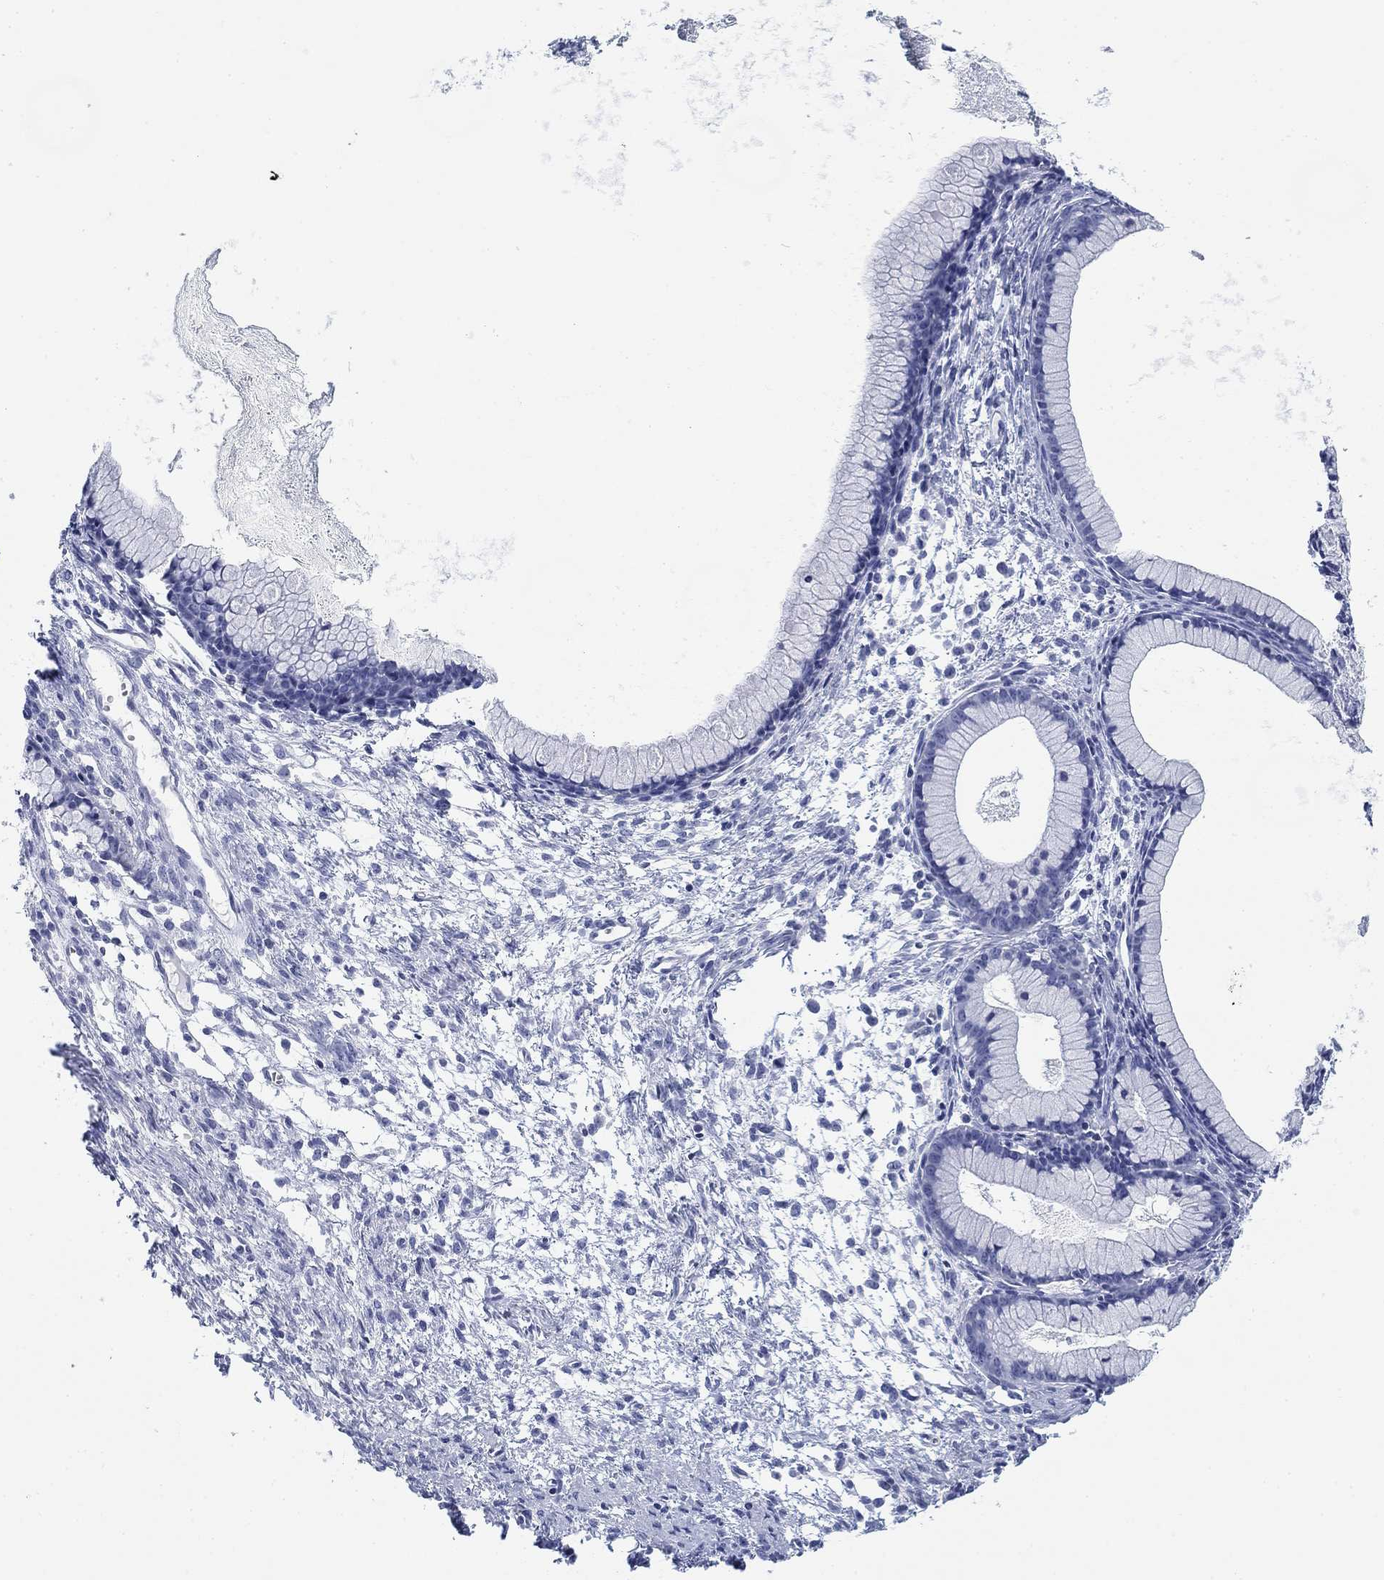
{"staining": {"intensity": "negative", "quantity": "none", "location": "none"}, "tissue": "ovarian cancer", "cell_type": "Tumor cells", "image_type": "cancer", "snomed": [{"axis": "morphology", "description": "Cystadenocarcinoma, mucinous, NOS"}, {"axis": "topography", "description": "Ovary"}], "caption": "Ovarian cancer was stained to show a protein in brown. There is no significant expression in tumor cells.", "gene": "FYB1", "patient": {"sex": "female", "age": 41}}